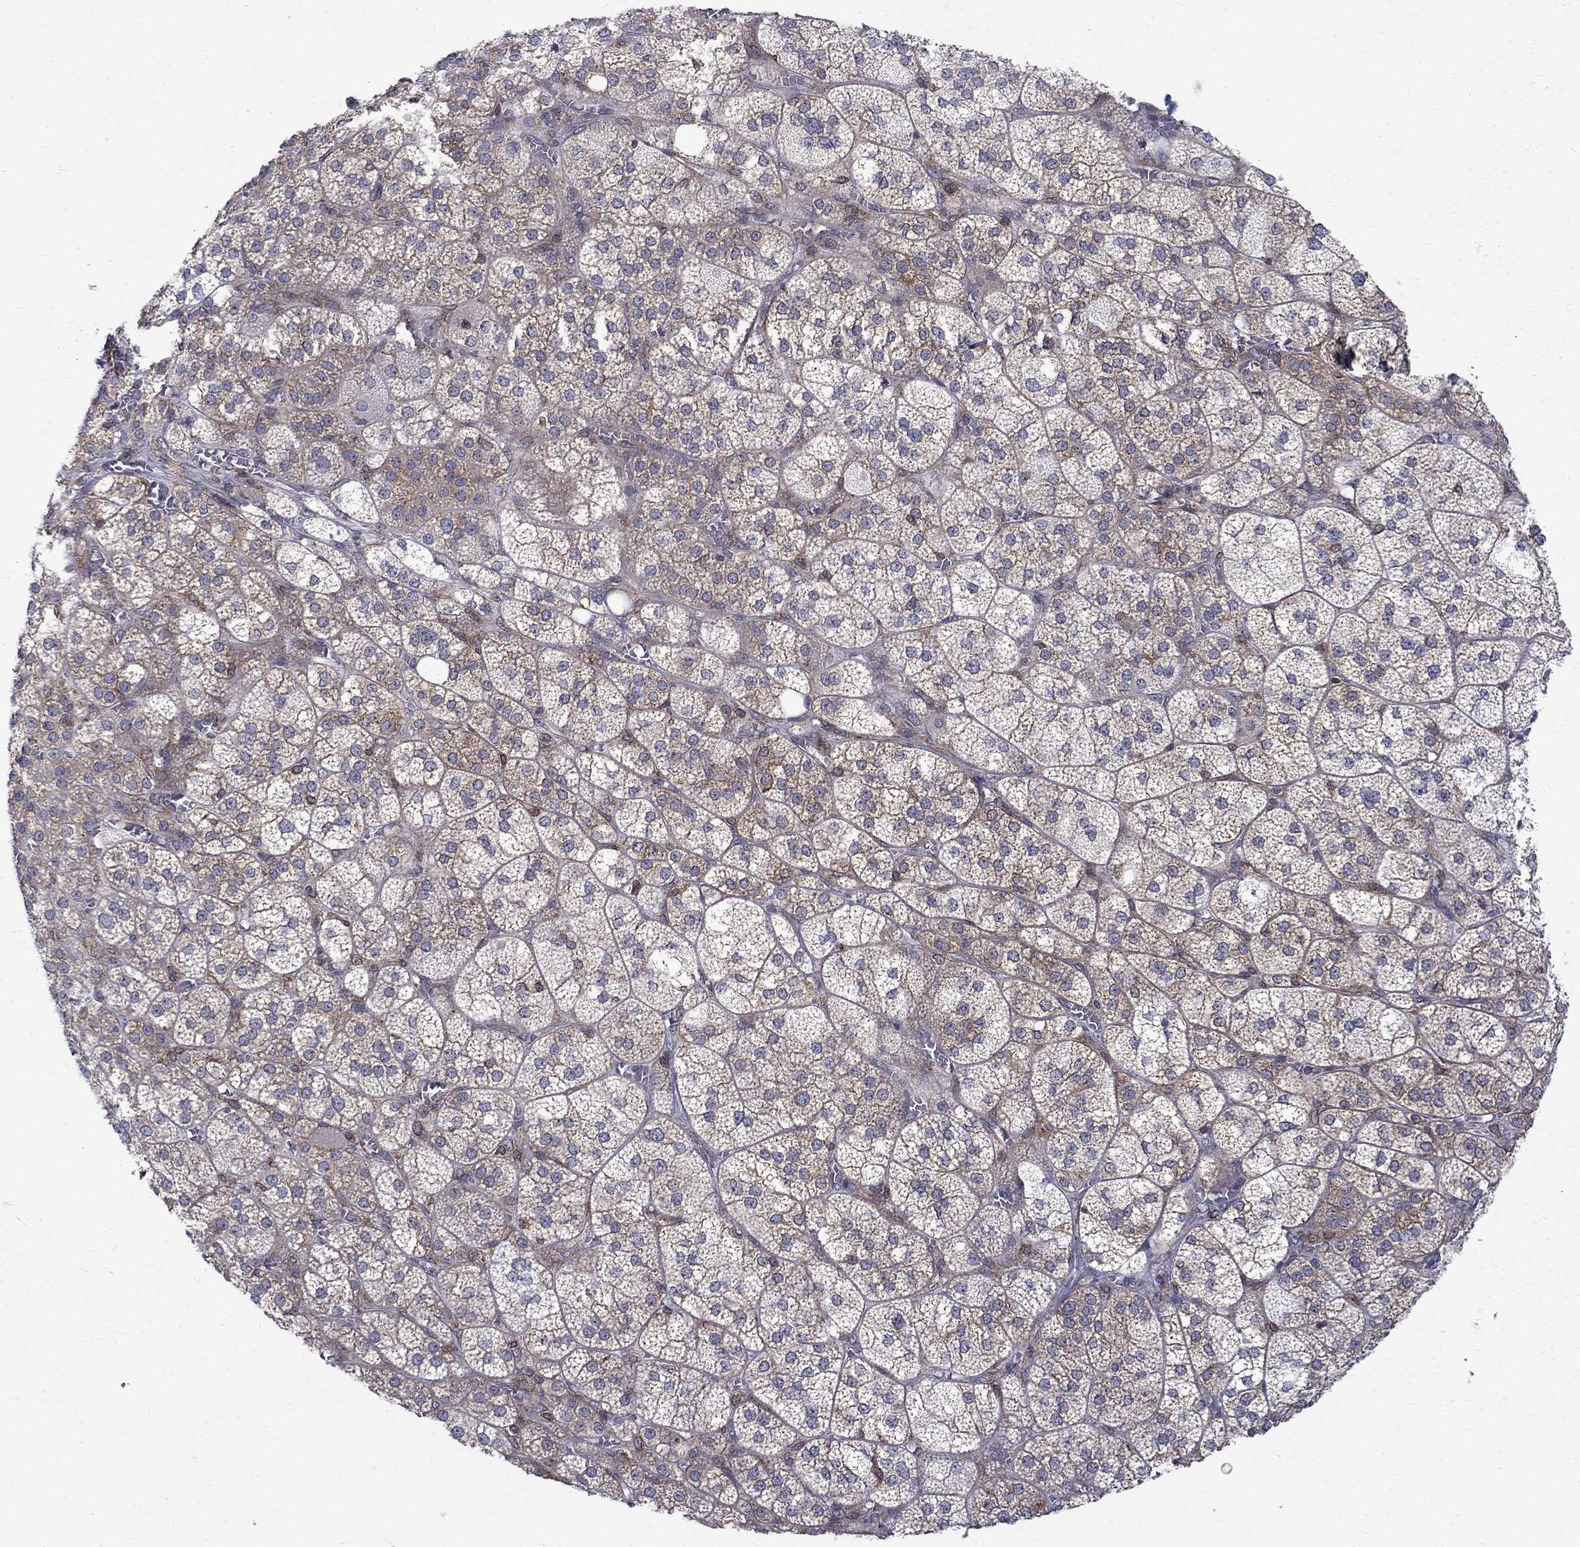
{"staining": {"intensity": "strong", "quantity": "<25%", "location": "cytoplasmic/membranous"}, "tissue": "adrenal gland", "cell_type": "Glandular cells", "image_type": "normal", "snomed": [{"axis": "morphology", "description": "Normal tissue, NOS"}, {"axis": "topography", "description": "Adrenal gland"}], "caption": "Strong cytoplasmic/membranous expression for a protein is present in approximately <25% of glandular cells of benign adrenal gland using IHC.", "gene": "CAB39L", "patient": {"sex": "female", "age": 60}}